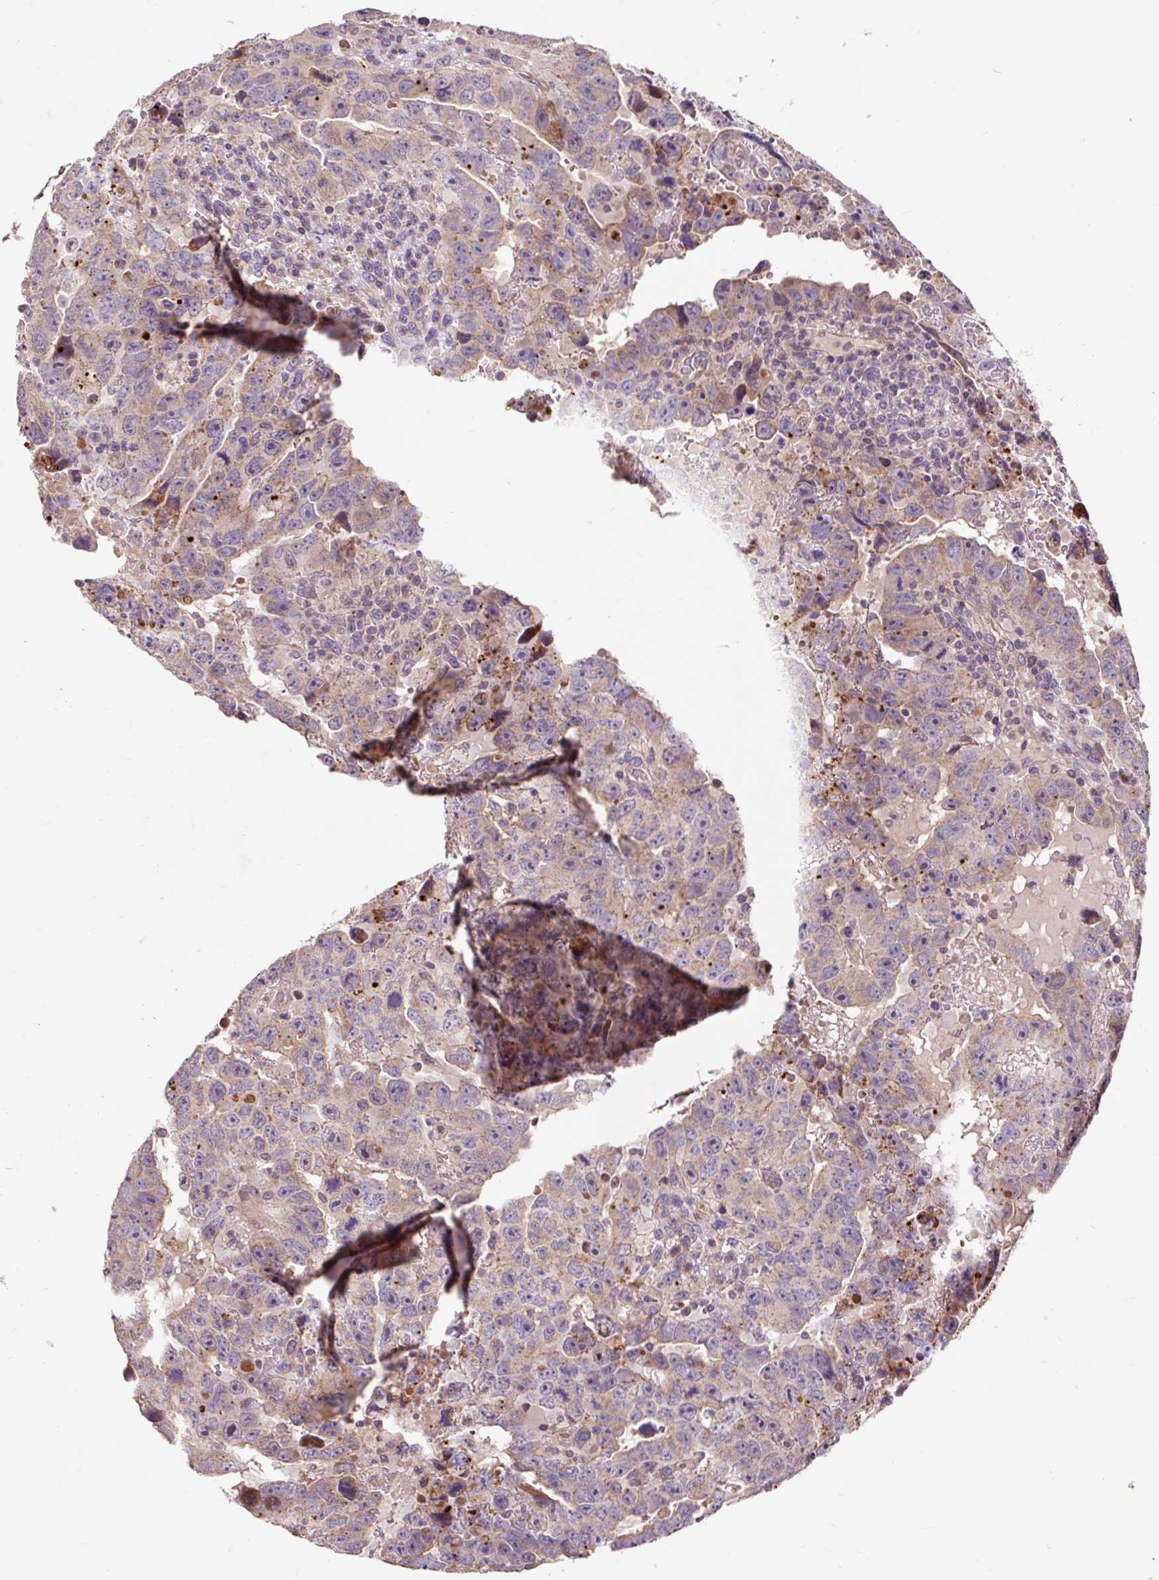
{"staining": {"intensity": "weak", "quantity": "25%-75%", "location": "cytoplasmic/membranous"}, "tissue": "testis cancer", "cell_type": "Tumor cells", "image_type": "cancer", "snomed": [{"axis": "morphology", "description": "Carcinoma, Embryonal, NOS"}, {"axis": "topography", "description": "Testis"}], "caption": "About 25%-75% of tumor cells in human testis cancer show weak cytoplasmic/membranous protein expression as visualized by brown immunohistochemical staining.", "gene": "PRIMPOL", "patient": {"sex": "male", "age": 24}}